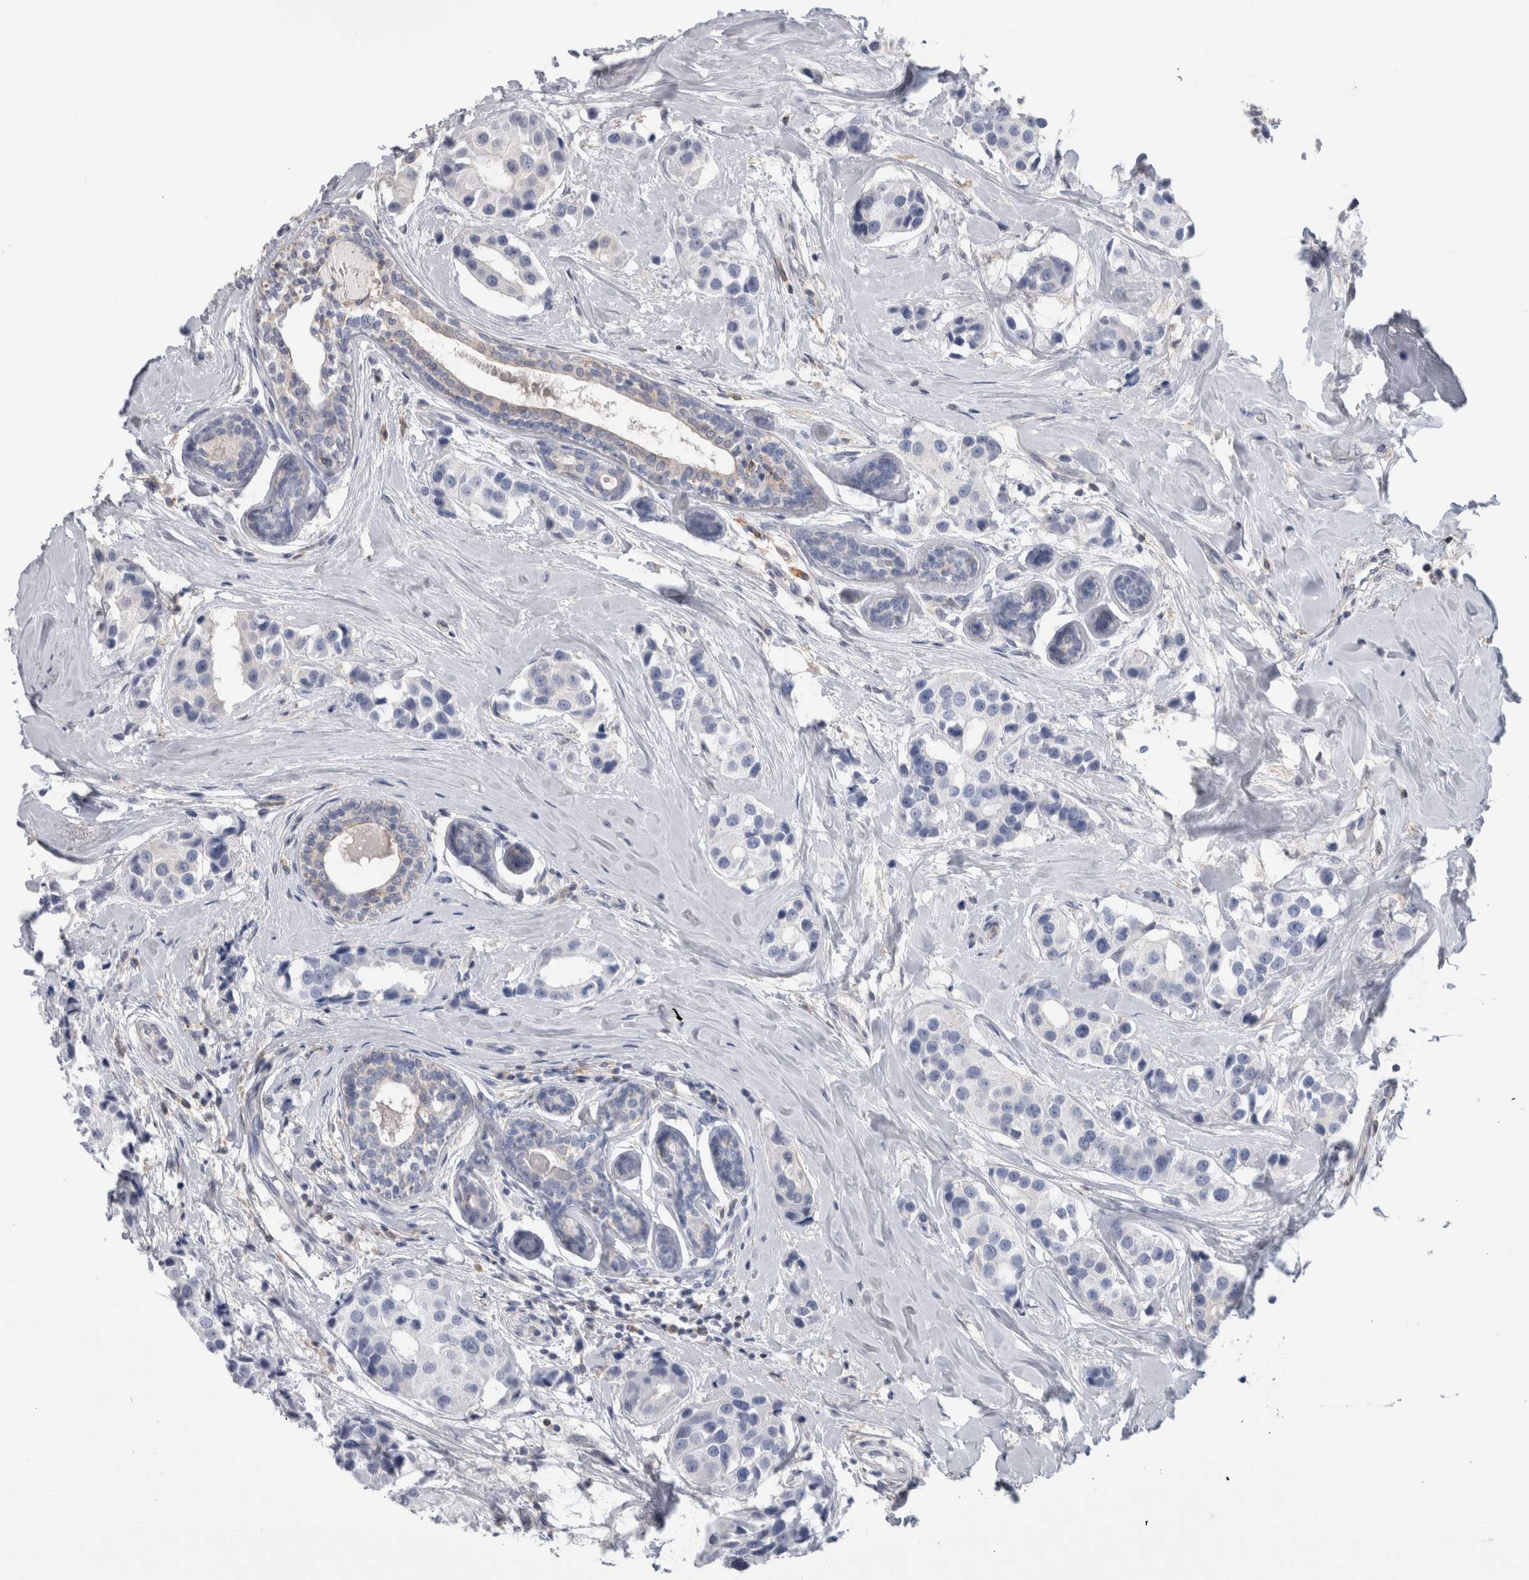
{"staining": {"intensity": "negative", "quantity": "none", "location": "none"}, "tissue": "breast cancer", "cell_type": "Tumor cells", "image_type": "cancer", "snomed": [{"axis": "morphology", "description": "Normal tissue, NOS"}, {"axis": "morphology", "description": "Duct carcinoma"}, {"axis": "topography", "description": "Breast"}], "caption": "Immunohistochemical staining of human infiltrating ductal carcinoma (breast) displays no significant expression in tumor cells.", "gene": "SCRN1", "patient": {"sex": "female", "age": 39}}